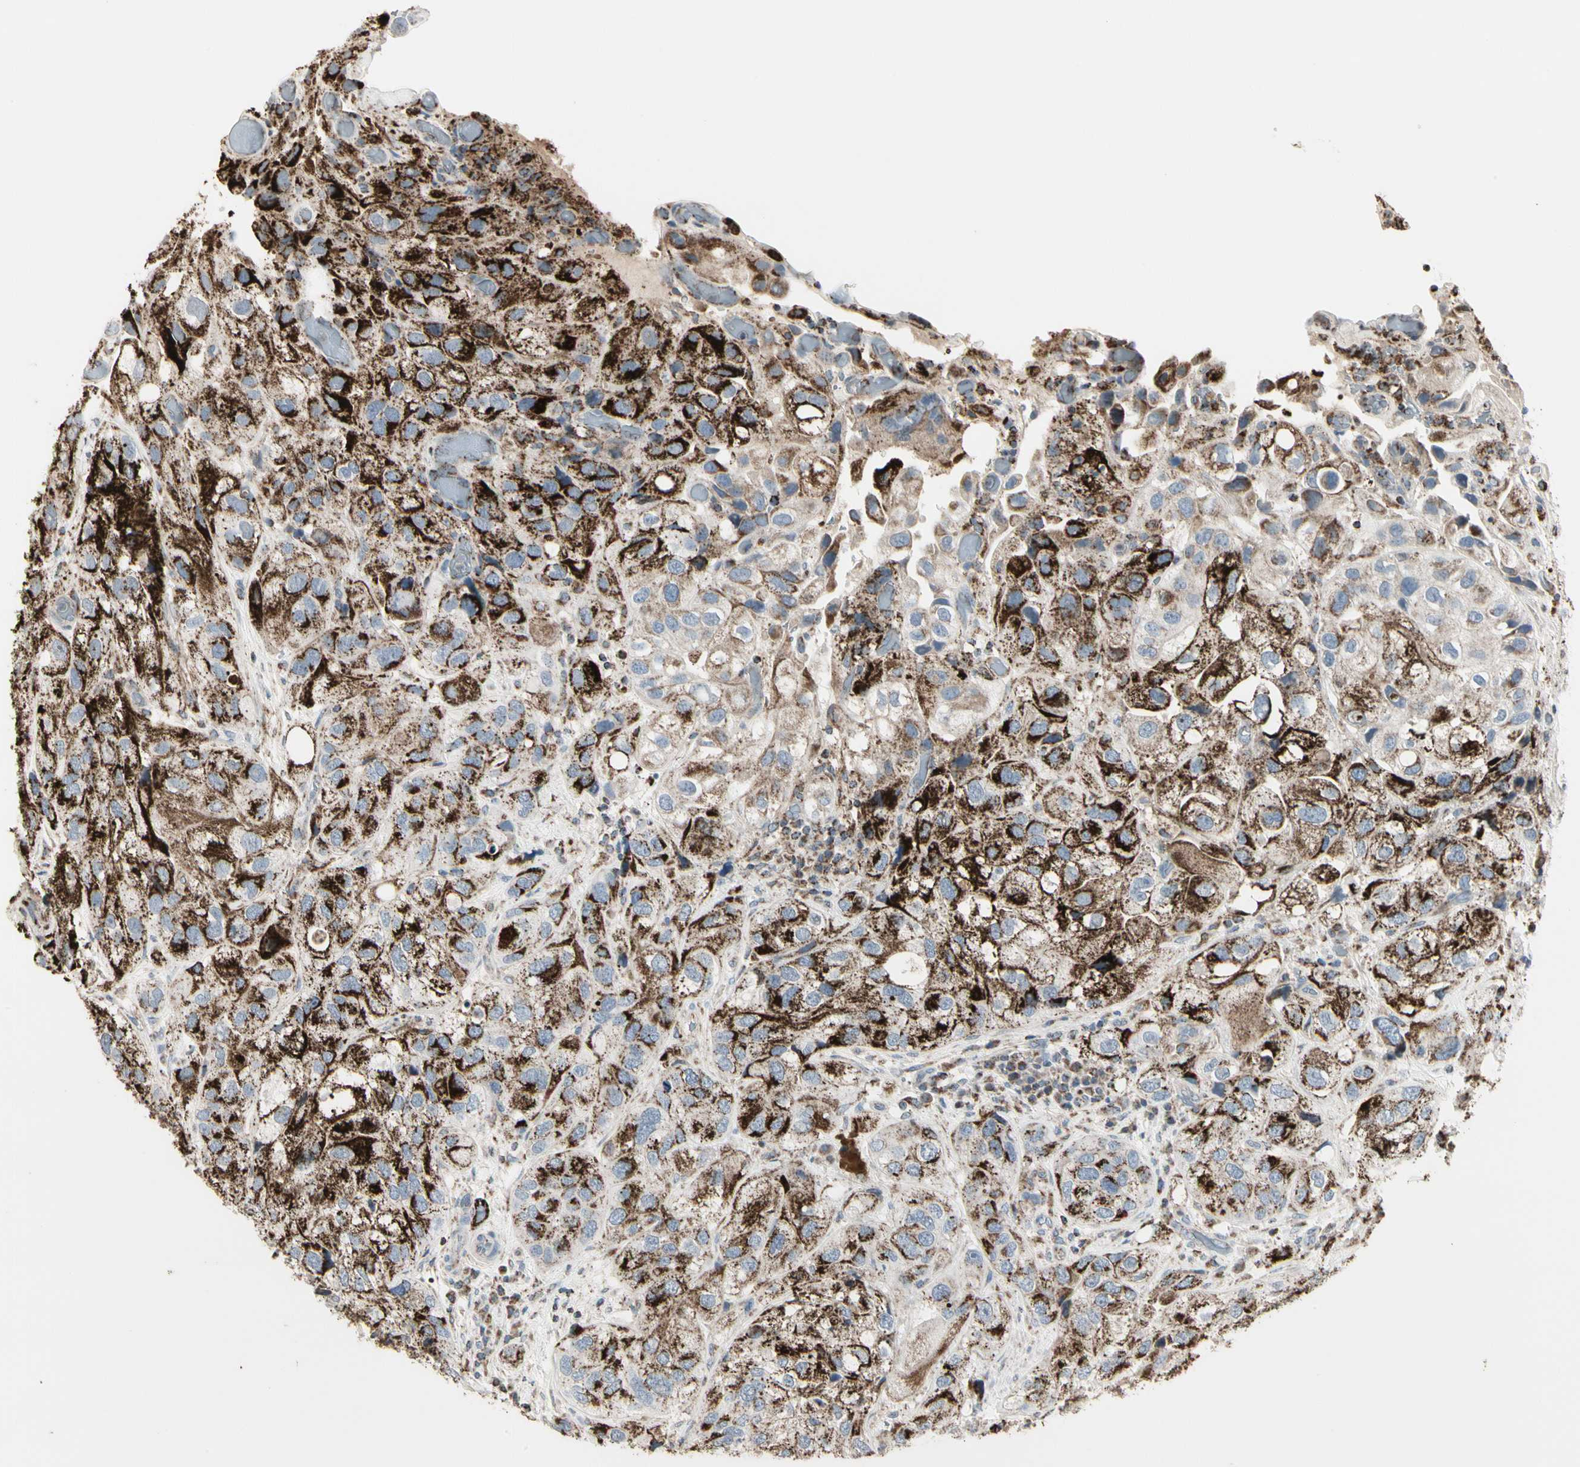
{"staining": {"intensity": "strong", "quantity": "25%-75%", "location": "cytoplasmic/membranous"}, "tissue": "urothelial cancer", "cell_type": "Tumor cells", "image_type": "cancer", "snomed": [{"axis": "morphology", "description": "Urothelial carcinoma, High grade"}, {"axis": "topography", "description": "Urinary bladder"}], "caption": "A photomicrograph of human urothelial cancer stained for a protein shows strong cytoplasmic/membranous brown staining in tumor cells.", "gene": "TMEM176A", "patient": {"sex": "female", "age": 64}}